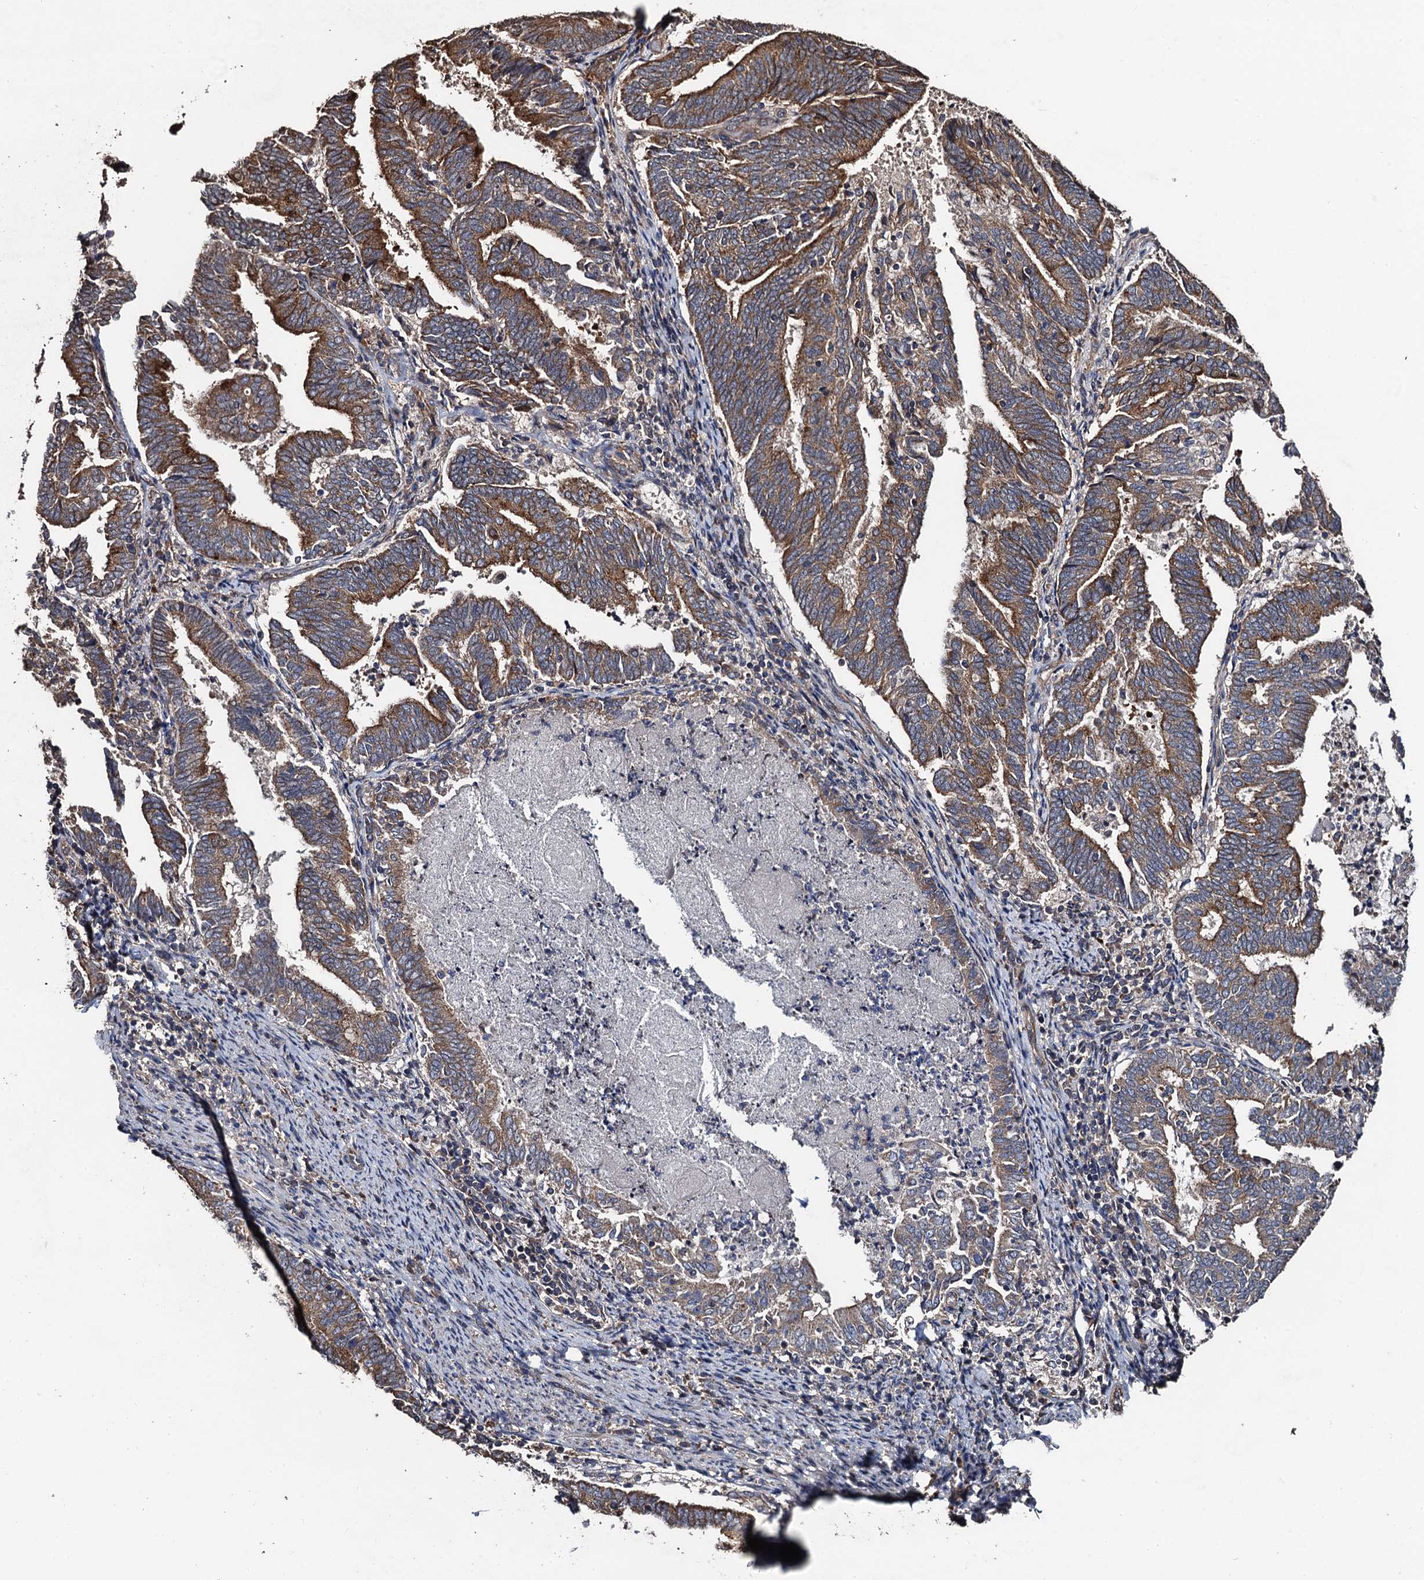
{"staining": {"intensity": "moderate", "quantity": ">75%", "location": "cytoplasmic/membranous"}, "tissue": "endometrial cancer", "cell_type": "Tumor cells", "image_type": "cancer", "snomed": [{"axis": "morphology", "description": "Adenocarcinoma, NOS"}, {"axis": "topography", "description": "Endometrium"}], "caption": "An immunohistochemistry (IHC) photomicrograph of neoplastic tissue is shown. Protein staining in brown highlights moderate cytoplasmic/membranous positivity in endometrial cancer within tumor cells. Ihc stains the protein of interest in brown and the nuclei are stained blue.", "gene": "PPTC7", "patient": {"sex": "female", "age": 80}}